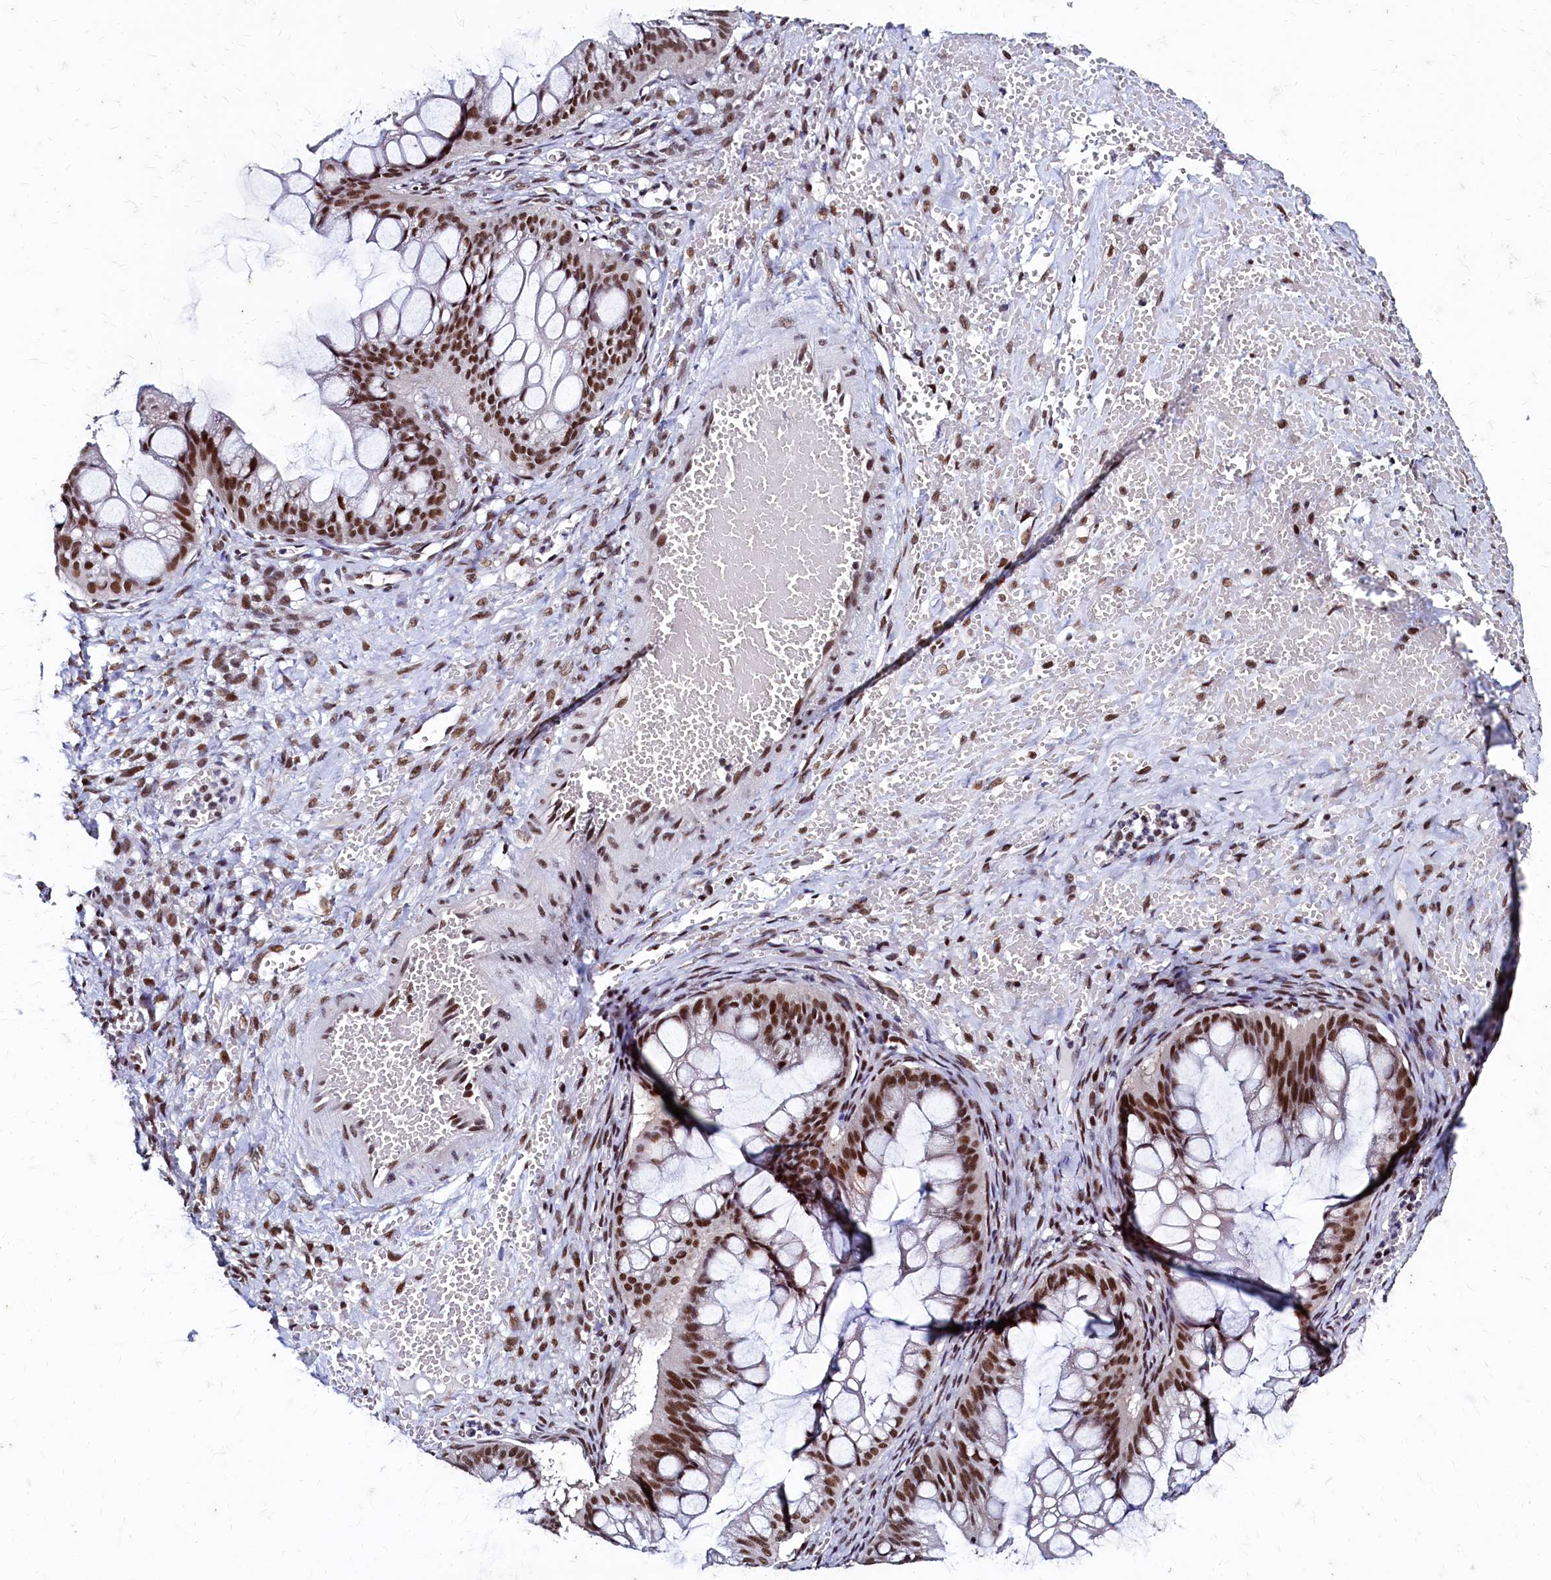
{"staining": {"intensity": "strong", "quantity": ">75%", "location": "nuclear"}, "tissue": "ovarian cancer", "cell_type": "Tumor cells", "image_type": "cancer", "snomed": [{"axis": "morphology", "description": "Cystadenocarcinoma, mucinous, NOS"}, {"axis": "topography", "description": "Ovary"}], "caption": "Protein expression analysis of ovarian cancer shows strong nuclear staining in about >75% of tumor cells. Using DAB (3,3'-diaminobenzidine) (brown) and hematoxylin (blue) stains, captured at high magnification using brightfield microscopy.", "gene": "CPSF7", "patient": {"sex": "female", "age": 73}}